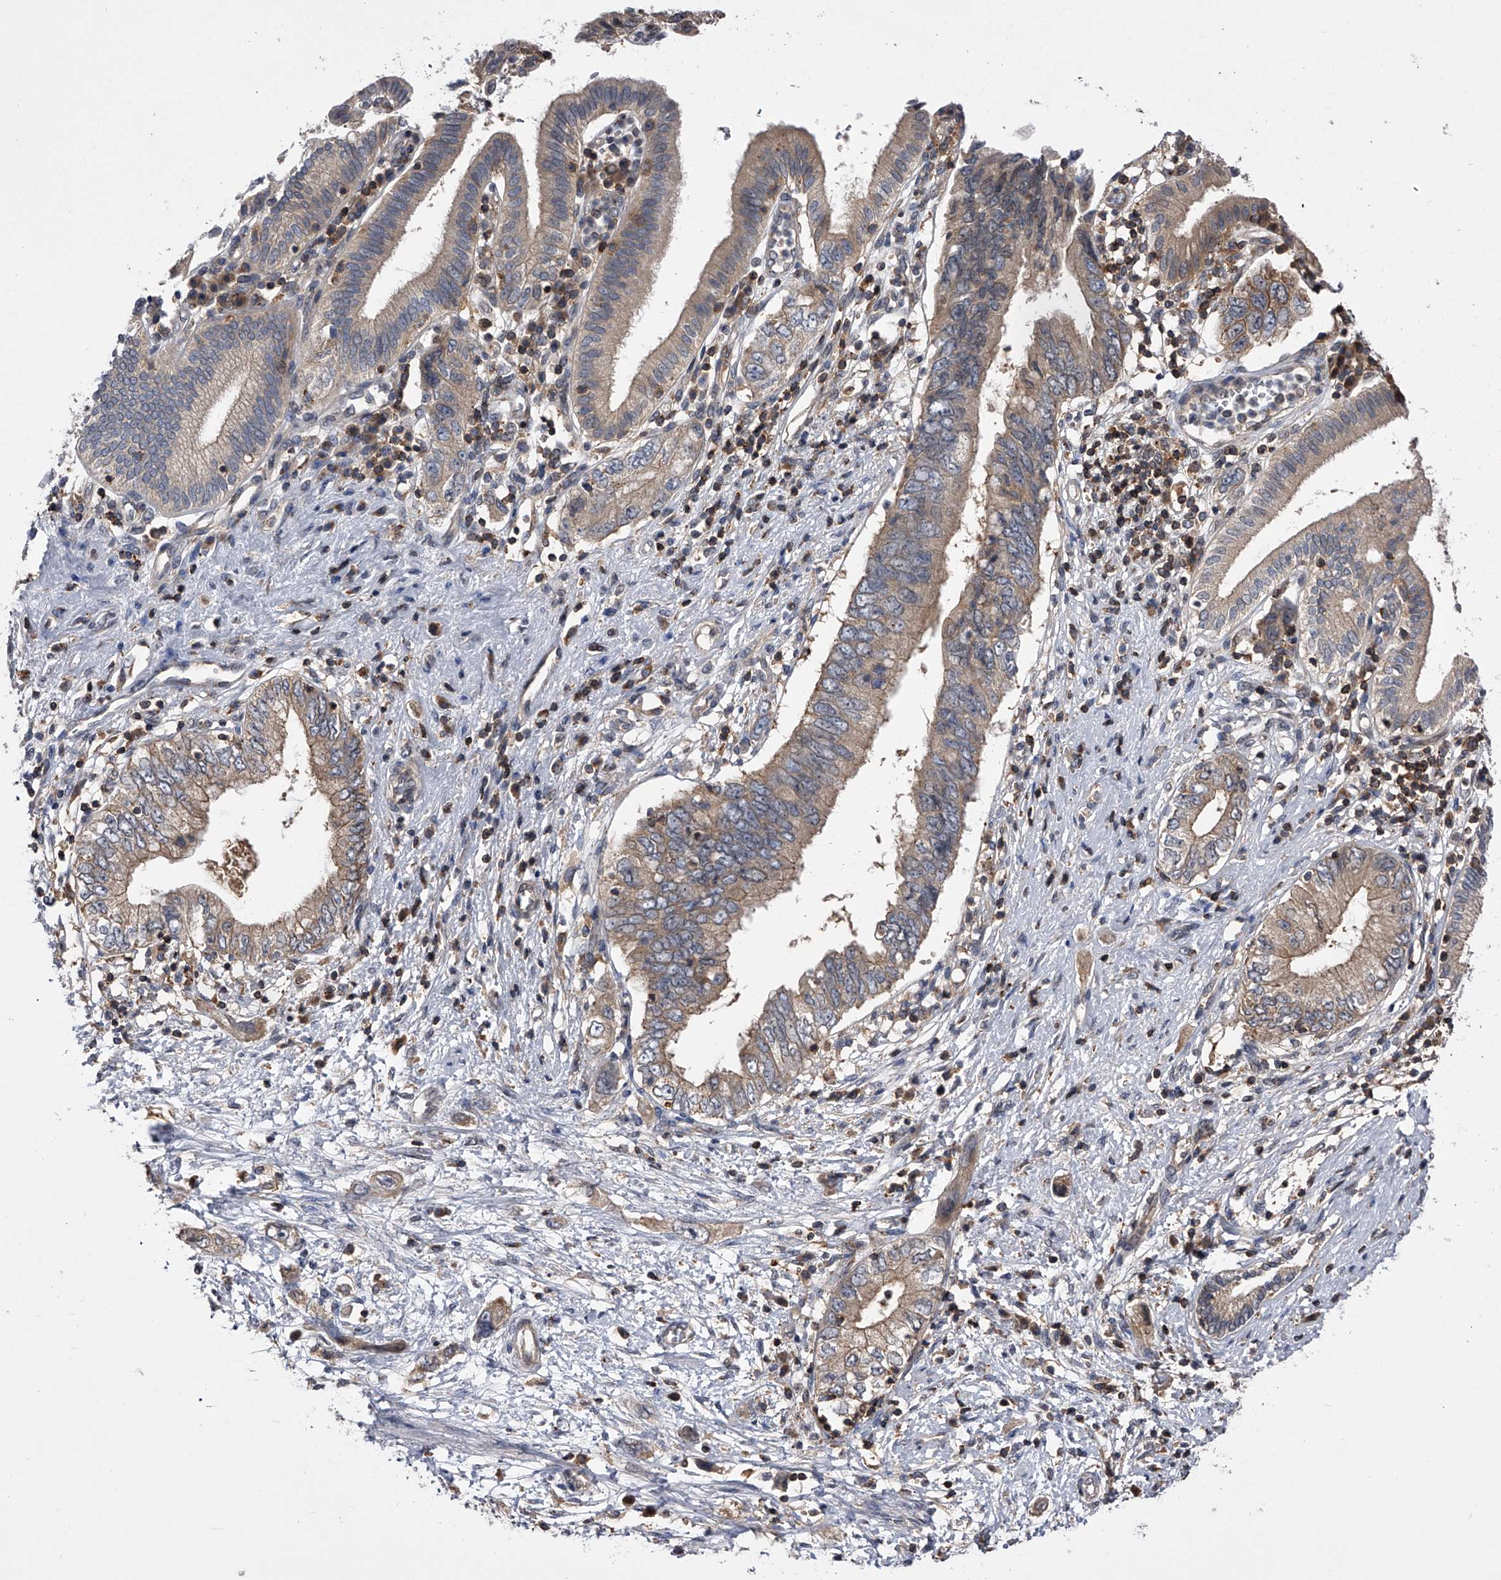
{"staining": {"intensity": "weak", "quantity": ">75%", "location": "cytoplasmic/membranous"}, "tissue": "pancreatic cancer", "cell_type": "Tumor cells", "image_type": "cancer", "snomed": [{"axis": "morphology", "description": "Adenocarcinoma, NOS"}, {"axis": "topography", "description": "Pancreas"}], "caption": "Approximately >75% of tumor cells in adenocarcinoma (pancreatic) demonstrate weak cytoplasmic/membranous protein expression as visualized by brown immunohistochemical staining.", "gene": "PAN3", "patient": {"sex": "female", "age": 73}}